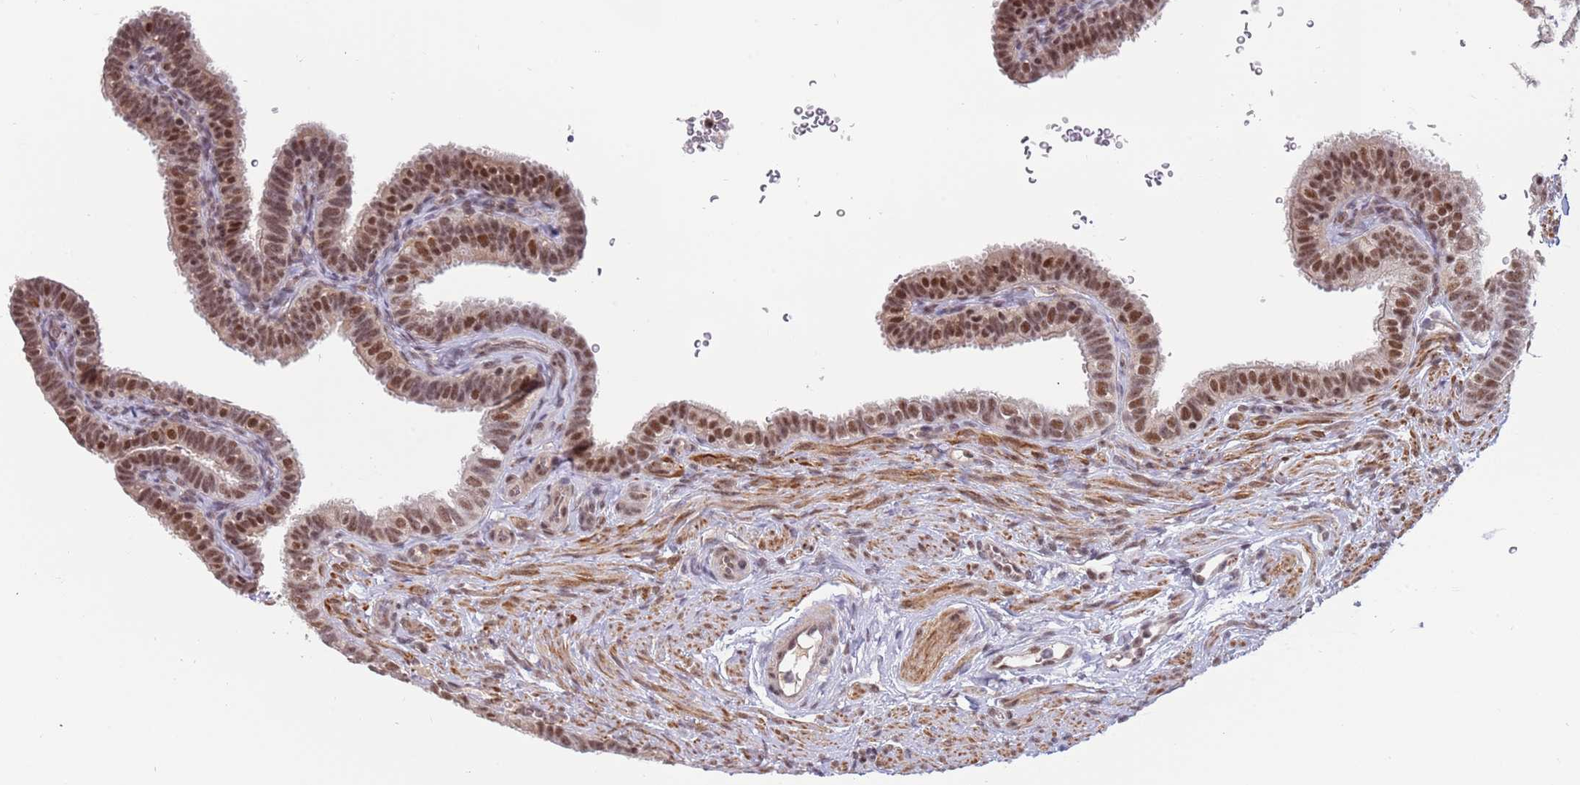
{"staining": {"intensity": "moderate", "quantity": ">75%", "location": "nuclear"}, "tissue": "fallopian tube", "cell_type": "Glandular cells", "image_type": "normal", "snomed": [{"axis": "morphology", "description": "Normal tissue, NOS"}, {"axis": "topography", "description": "Fallopian tube"}], "caption": "An immunohistochemistry histopathology image of benign tissue is shown. Protein staining in brown highlights moderate nuclear positivity in fallopian tube within glandular cells. (Stains: DAB in brown, nuclei in blue, Microscopy: brightfield microscopy at high magnification).", "gene": "ZBTB7A", "patient": {"sex": "female", "age": 41}}